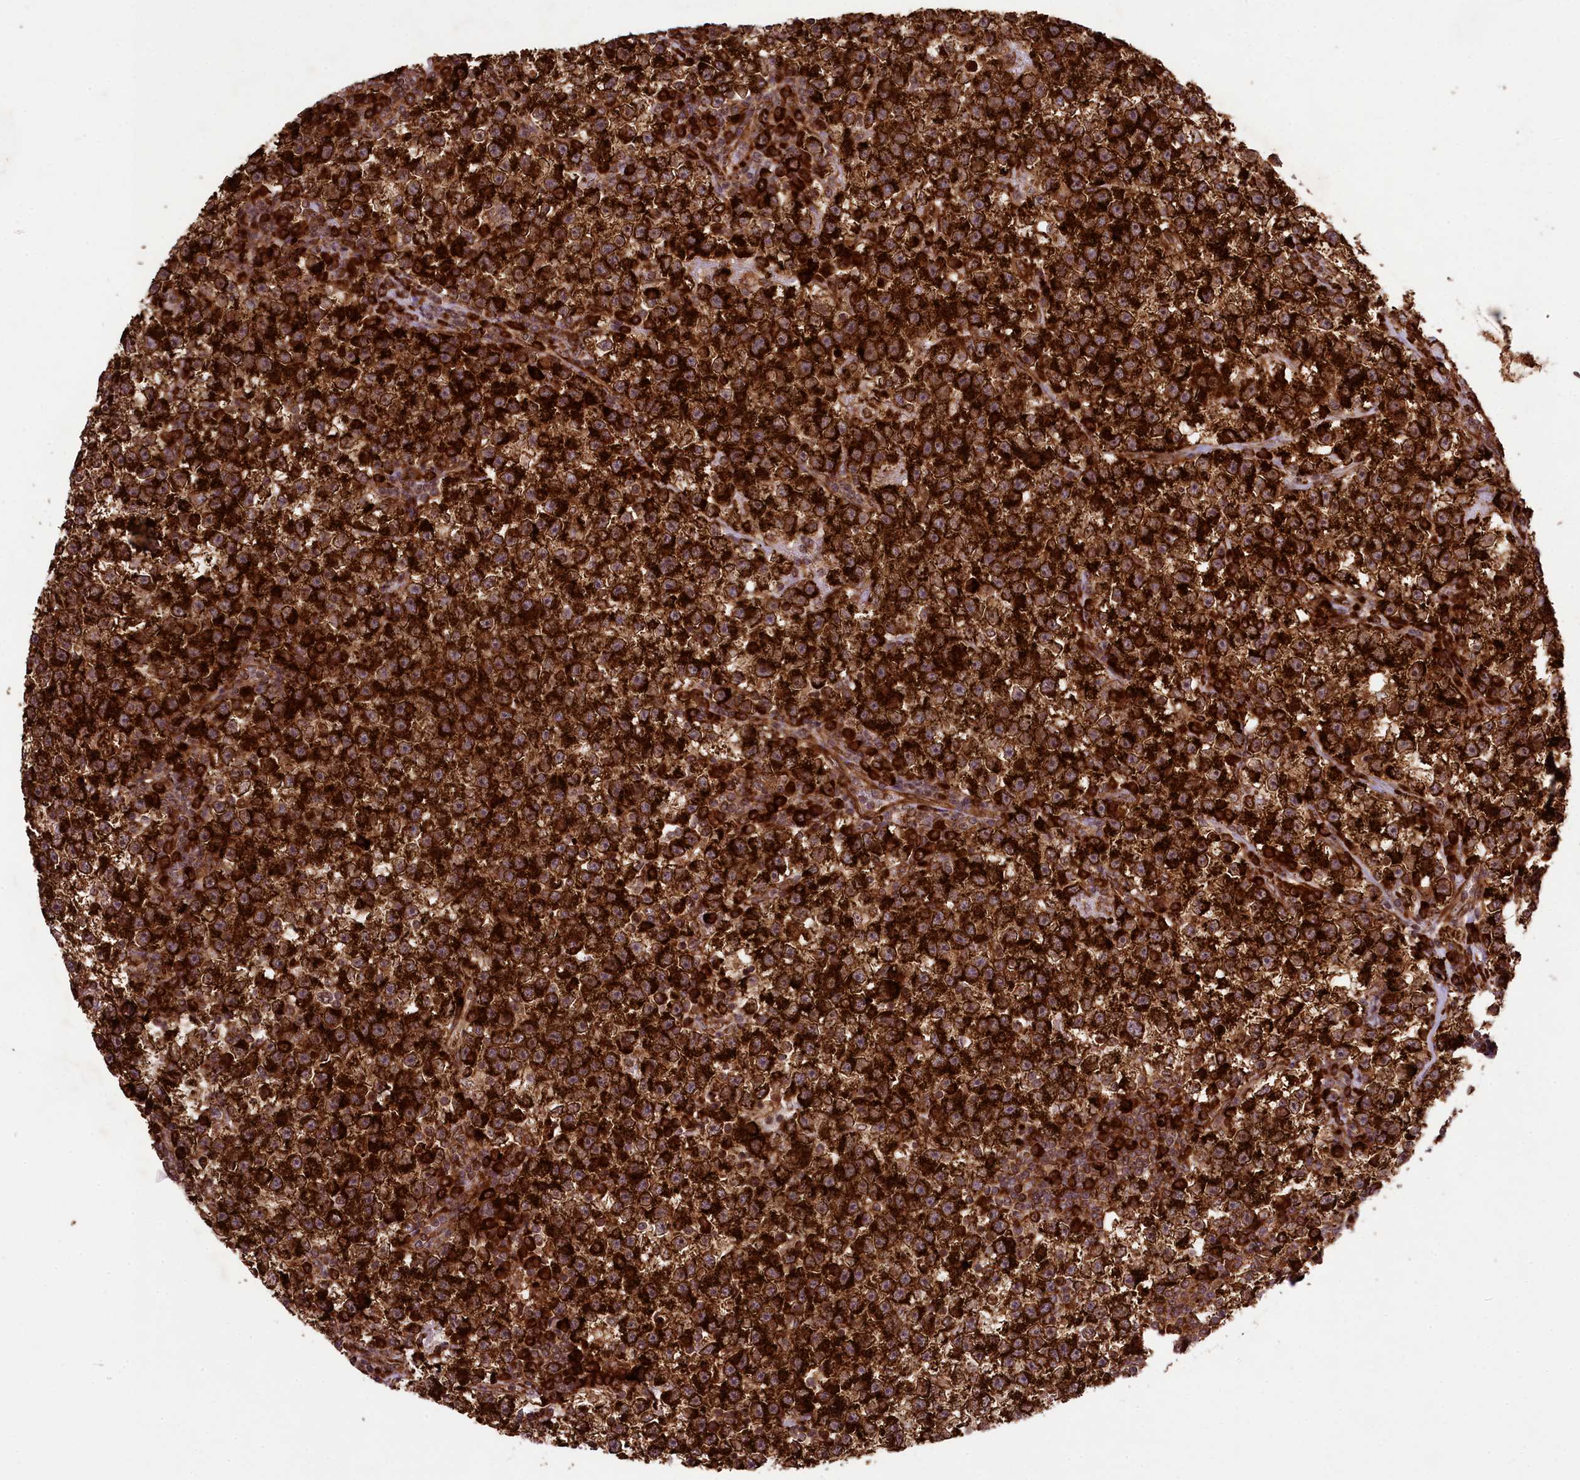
{"staining": {"intensity": "strong", "quantity": ">75%", "location": "cytoplasmic/membranous"}, "tissue": "testis cancer", "cell_type": "Tumor cells", "image_type": "cancer", "snomed": [{"axis": "morphology", "description": "Seminoma, NOS"}, {"axis": "topography", "description": "Testis"}], "caption": "A micrograph showing strong cytoplasmic/membranous staining in approximately >75% of tumor cells in testis cancer (seminoma), as visualized by brown immunohistochemical staining.", "gene": "LARP4", "patient": {"sex": "male", "age": 22}}